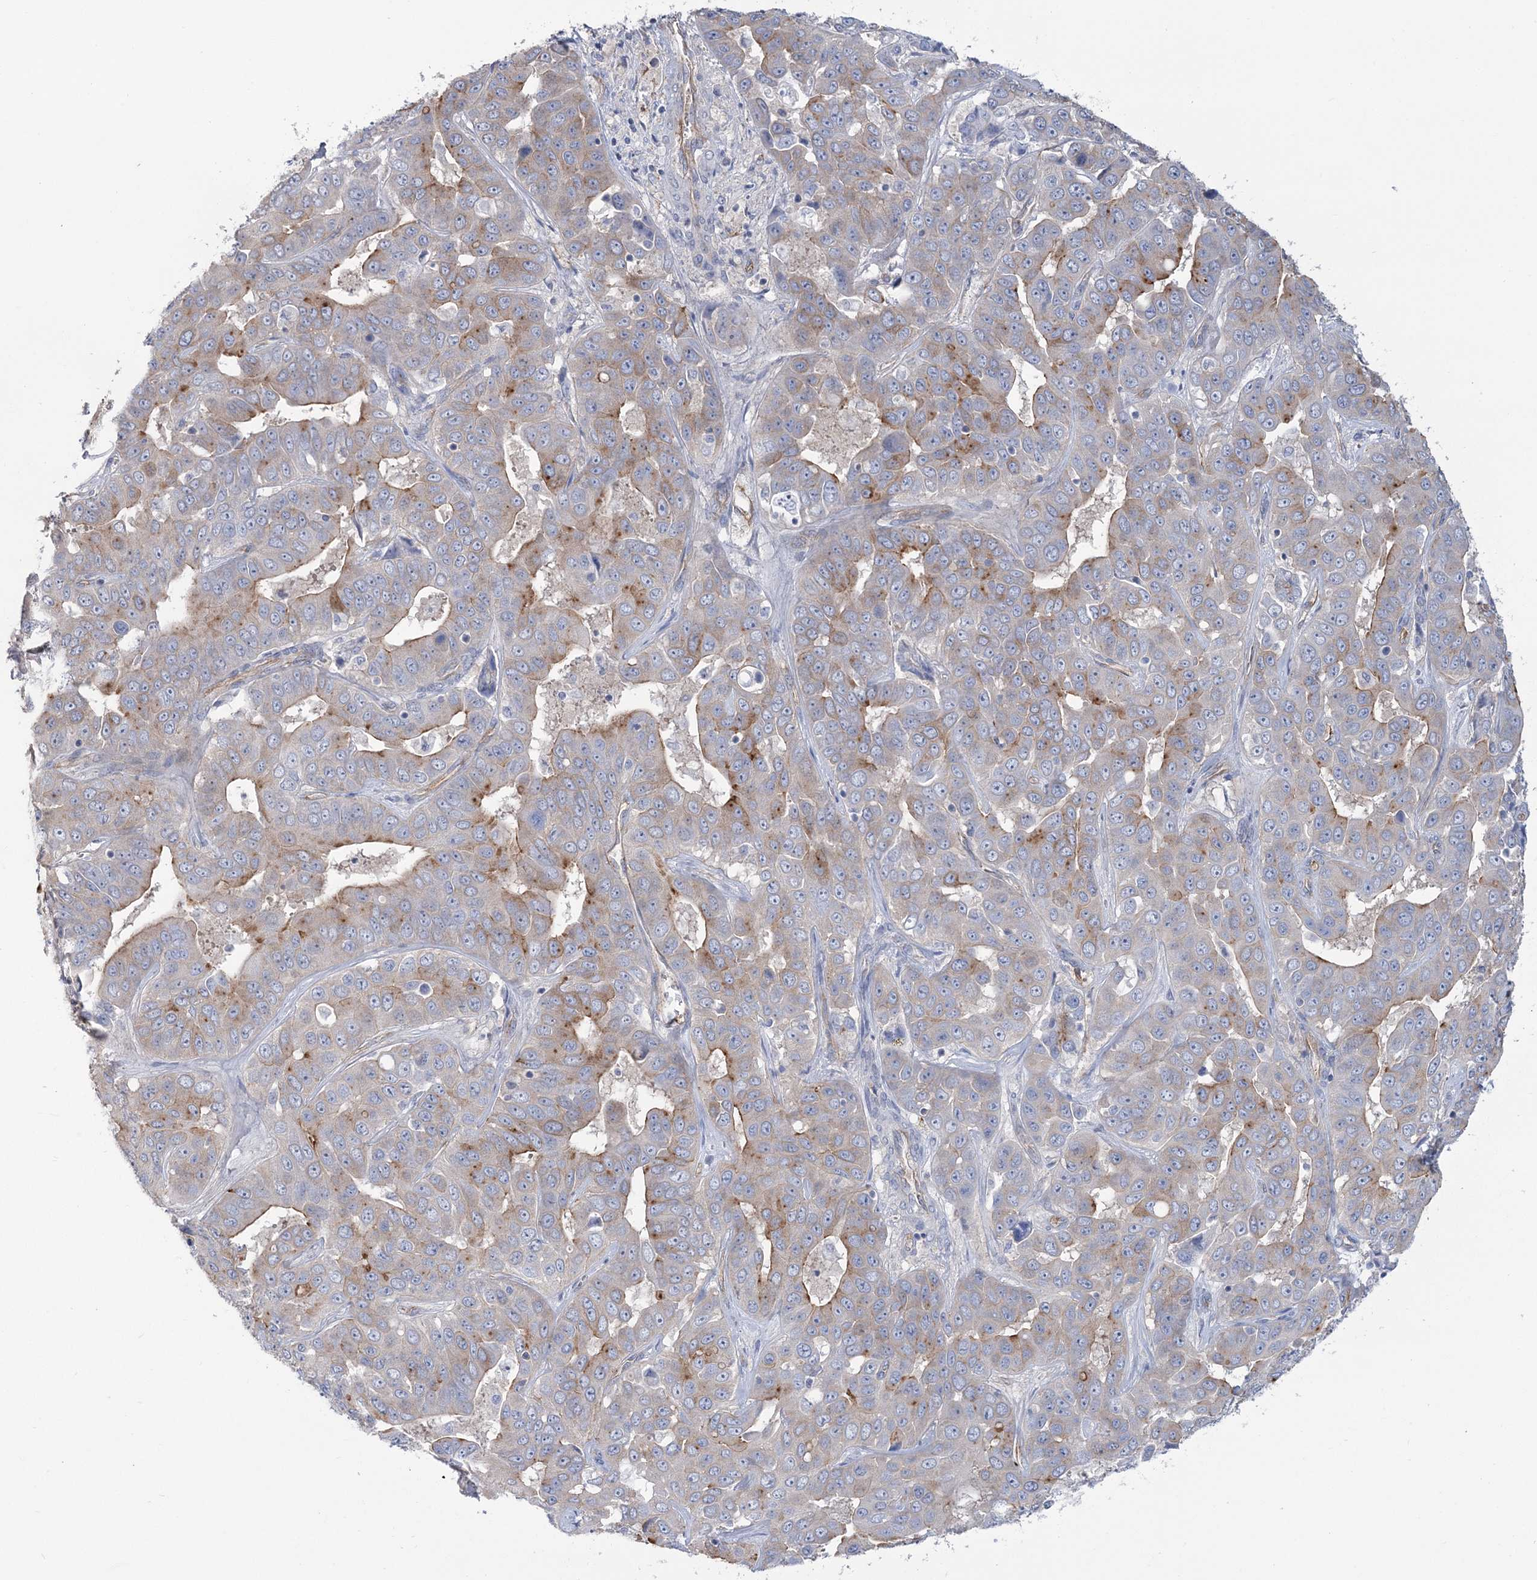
{"staining": {"intensity": "moderate", "quantity": "<25%", "location": "cytoplasmic/membranous"}, "tissue": "liver cancer", "cell_type": "Tumor cells", "image_type": "cancer", "snomed": [{"axis": "morphology", "description": "Cholangiocarcinoma"}, {"axis": "topography", "description": "Liver"}], "caption": "A low amount of moderate cytoplasmic/membranous staining is identified in about <25% of tumor cells in liver cancer (cholangiocarcinoma) tissue.", "gene": "RAB11FIP5", "patient": {"sex": "female", "age": 52}}